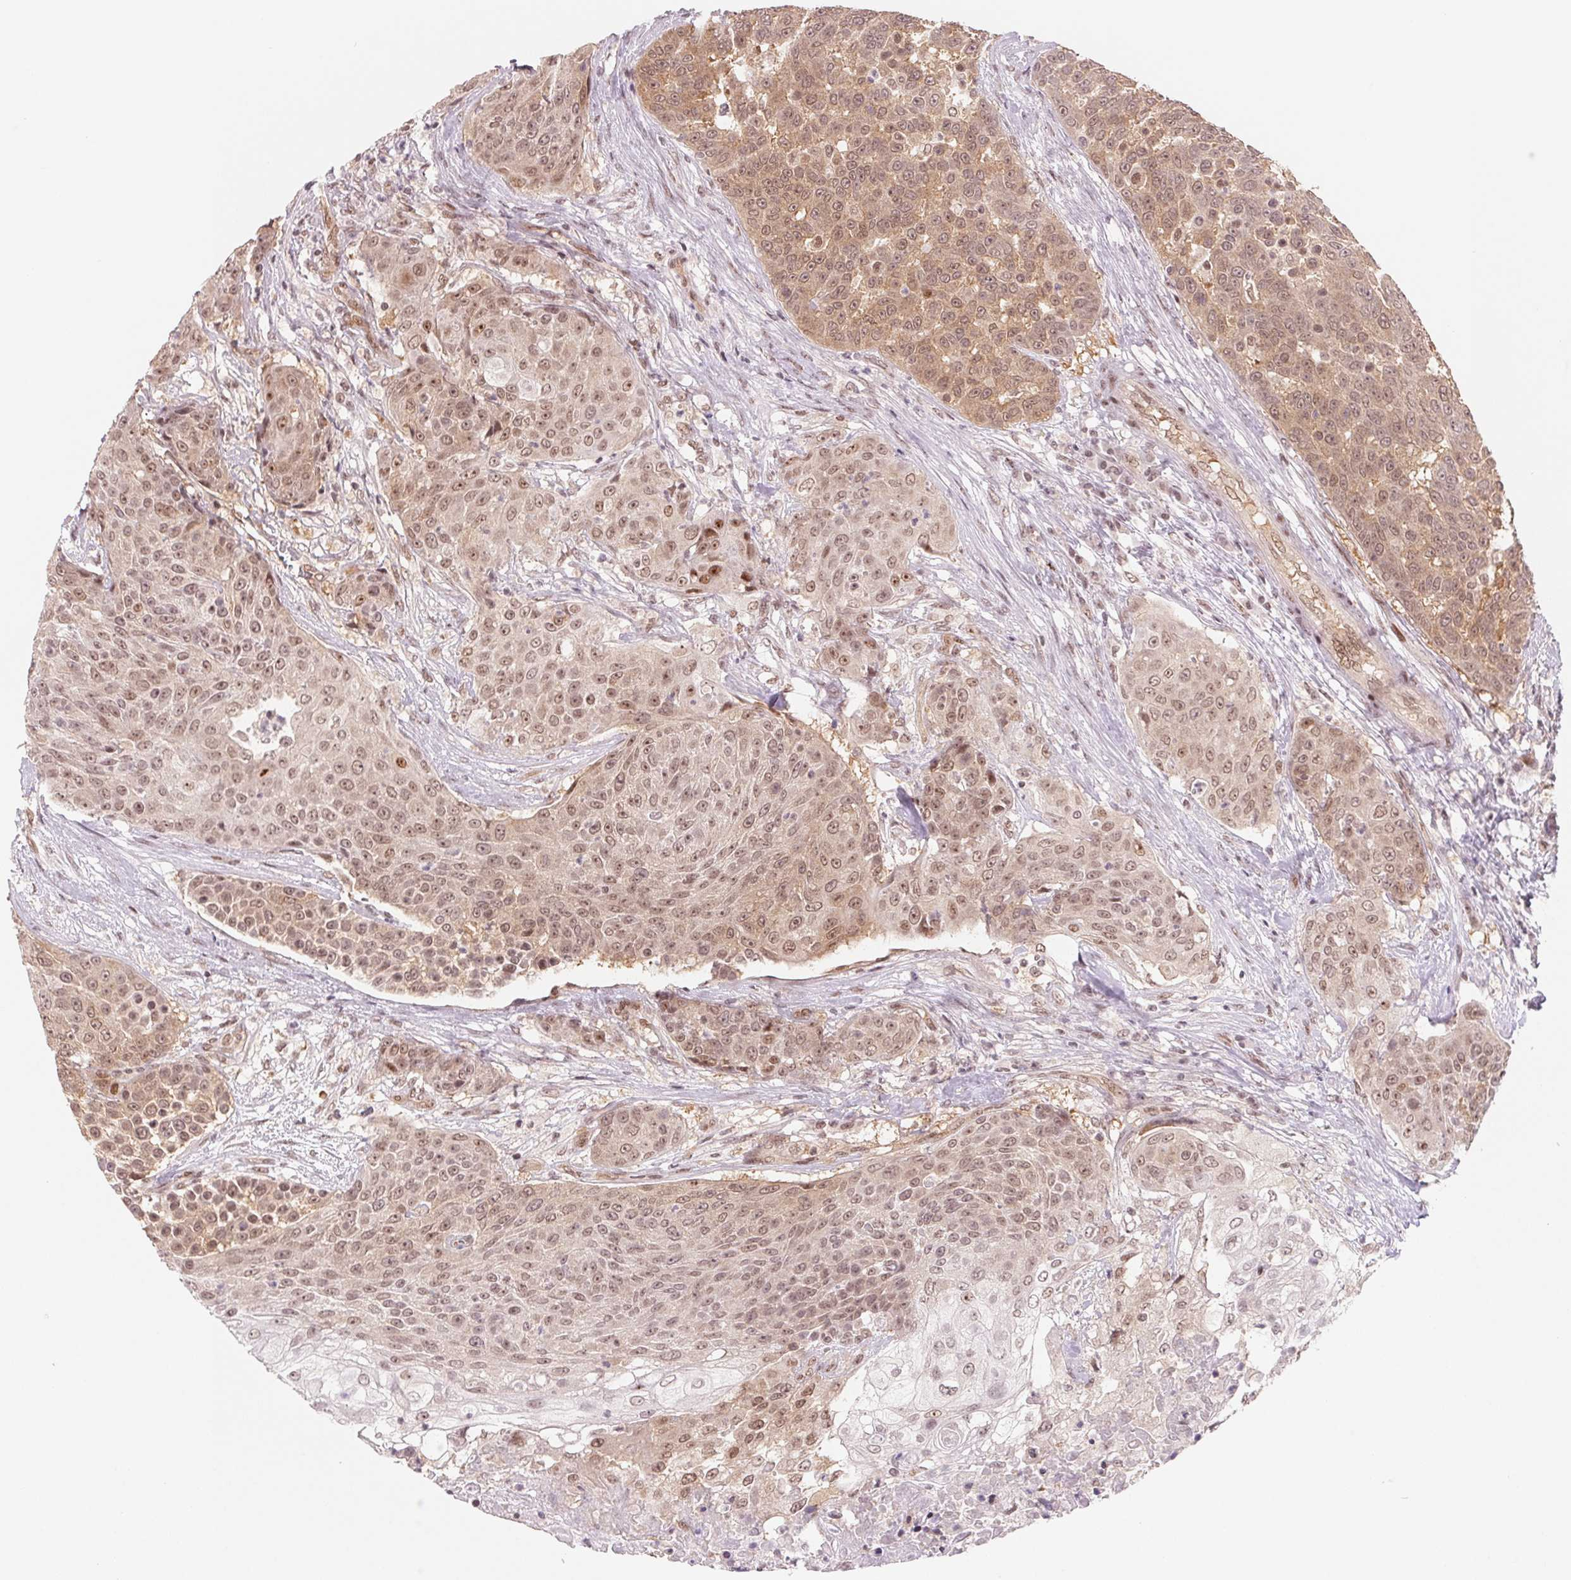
{"staining": {"intensity": "moderate", "quantity": "25%-75%", "location": "cytoplasmic/membranous,nuclear"}, "tissue": "urothelial cancer", "cell_type": "Tumor cells", "image_type": "cancer", "snomed": [{"axis": "morphology", "description": "Urothelial carcinoma, High grade"}, {"axis": "topography", "description": "Urinary bladder"}], "caption": "High-magnification brightfield microscopy of urothelial cancer stained with DAB (3,3'-diaminobenzidine) (brown) and counterstained with hematoxylin (blue). tumor cells exhibit moderate cytoplasmic/membranous and nuclear expression is seen in approximately25%-75% of cells.", "gene": "DNAJB6", "patient": {"sex": "female", "age": 63}}